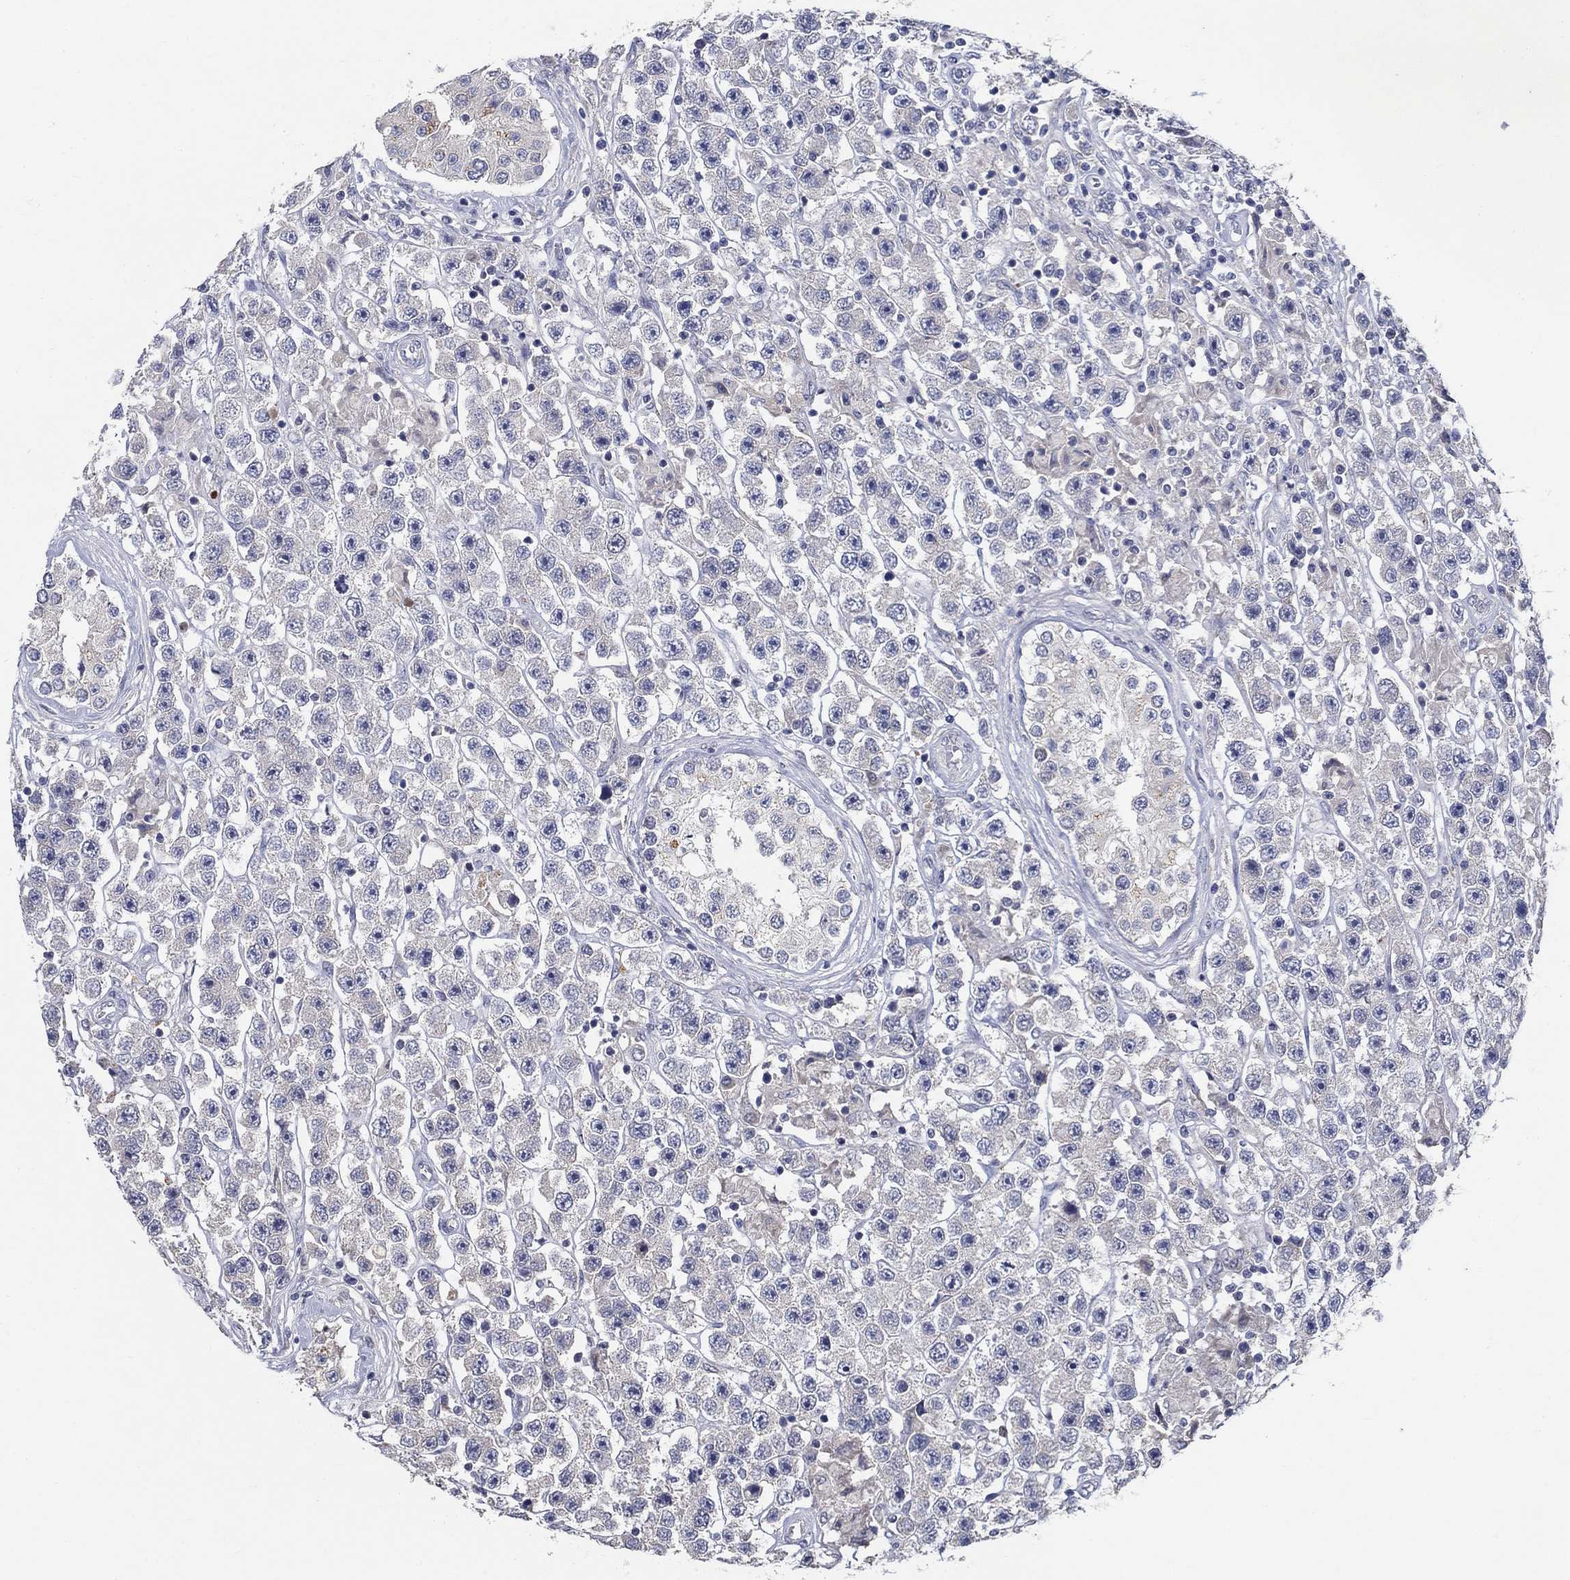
{"staining": {"intensity": "negative", "quantity": "none", "location": "none"}, "tissue": "testis cancer", "cell_type": "Tumor cells", "image_type": "cancer", "snomed": [{"axis": "morphology", "description": "Seminoma, NOS"}, {"axis": "topography", "description": "Testis"}], "caption": "Immunohistochemical staining of human testis cancer displays no significant positivity in tumor cells. Nuclei are stained in blue.", "gene": "PROZ", "patient": {"sex": "male", "age": 45}}